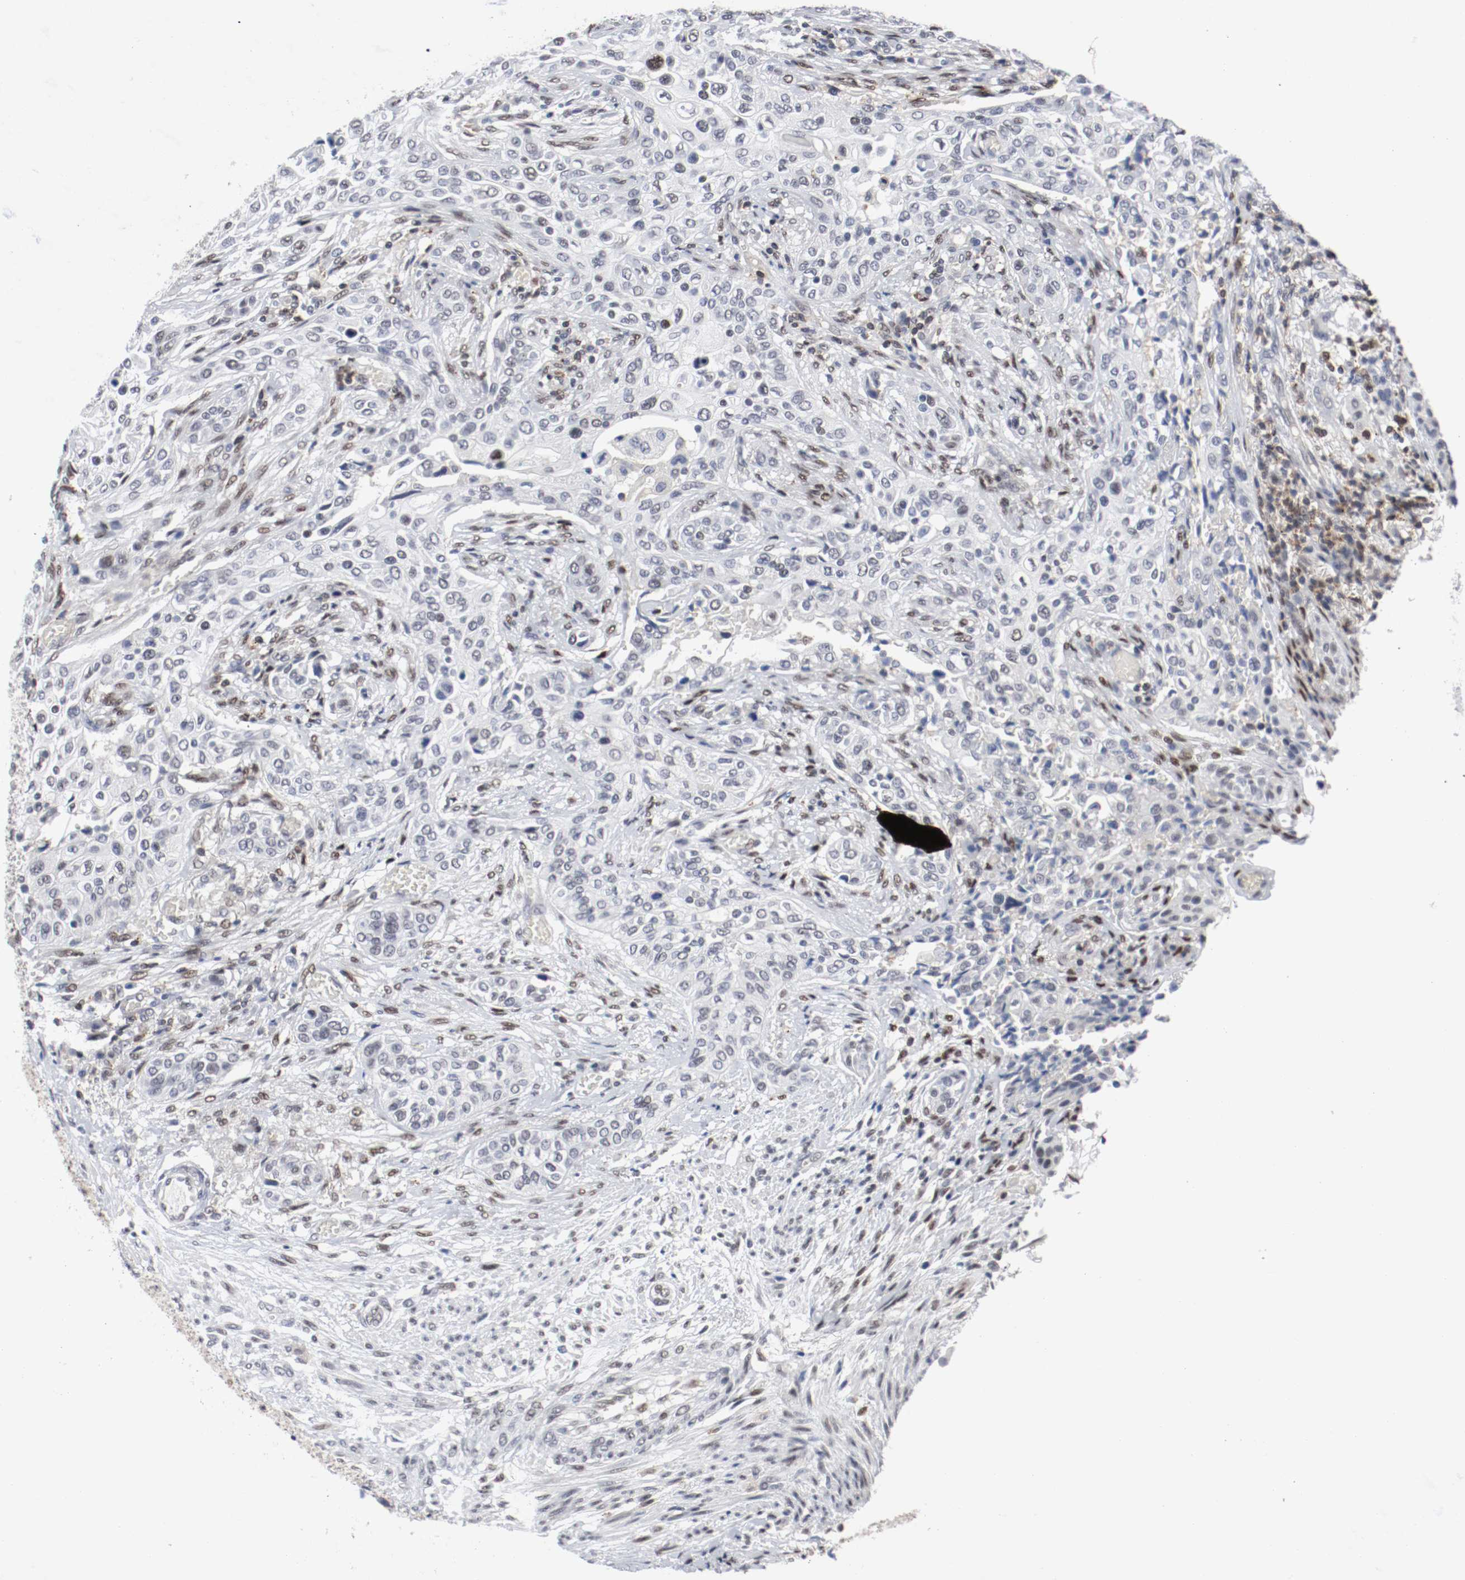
{"staining": {"intensity": "negative", "quantity": "none", "location": "none"}, "tissue": "urothelial cancer", "cell_type": "Tumor cells", "image_type": "cancer", "snomed": [{"axis": "morphology", "description": "Urothelial carcinoma, High grade"}, {"axis": "topography", "description": "Urinary bladder"}], "caption": "IHC of urothelial carcinoma (high-grade) displays no staining in tumor cells. (Immunohistochemistry, brightfield microscopy, high magnification).", "gene": "JUND", "patient": {"sex": "male", "age": 74}}